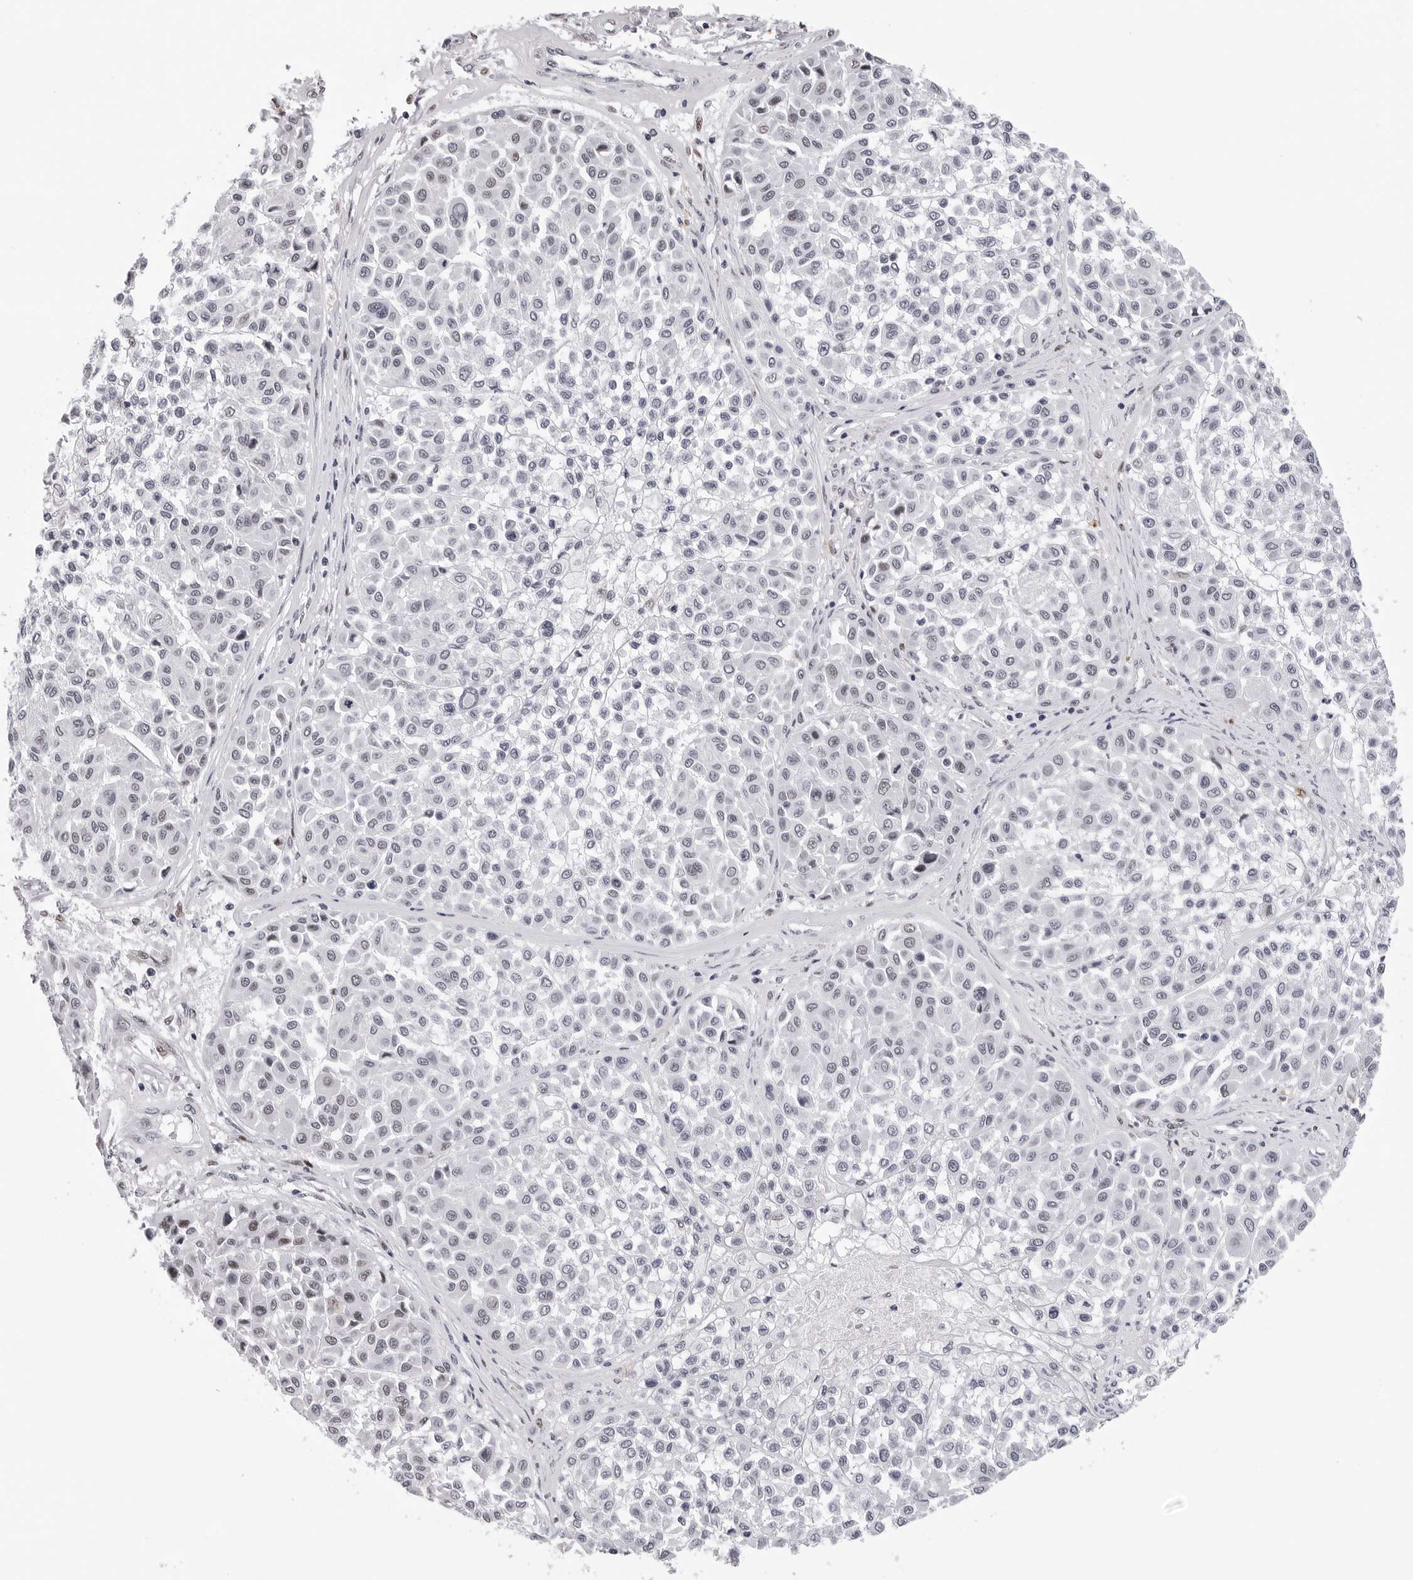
{"staining": {"intensity": "negative", "quantity": "none", "location": "none"}, "tissue": "melanoma", "cell_type": "Tumor cells", "image_type": "cancer", "snomed": [{"axis": "morphology", "description": "Malignant melanoma, Metastatic site"}, {"axis": "topography", "description": "Soft tissue"}], "caption": "Immunohistochemistry of malignant melanoma (metastatic site) displays no positivity in tumor cells.", "gene": "SF3B4", "patient": {"sex": "male", "age": 41}}